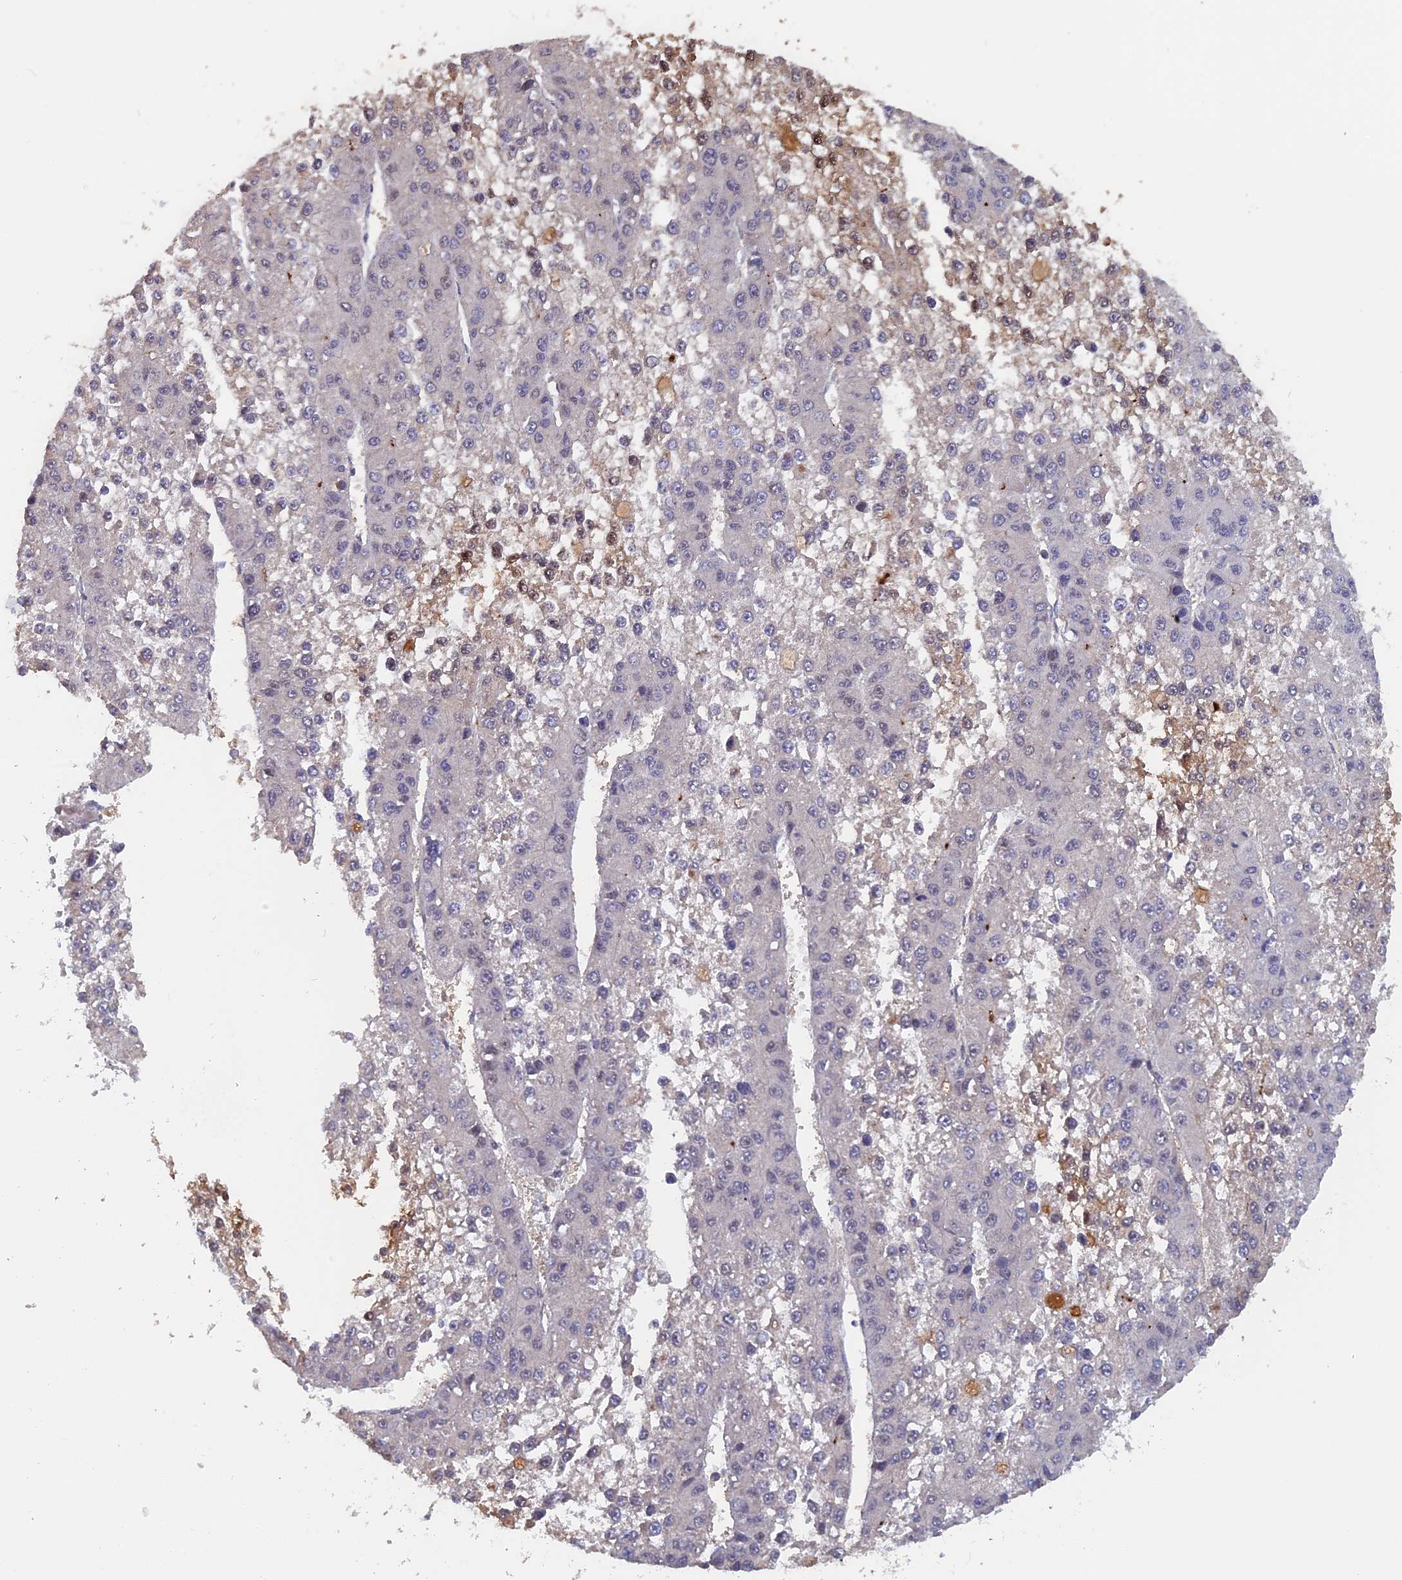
{"staining": {"intensity": "negative", "quantity": "none", "location": "none"}, "tissue": "liver cancer", "cell_type": "Tumor cells", "image_type": "cancer", "snomed": [{"axis": "morphology", "description": "Carcinoma, Hepatocellular, NOS"}, {"axis": "topography", "description": "Liver"}], "caption": "High magnification brightfield microscopy of hepatocellular carcinoma (liver) stained with DAB (brown) and counterstained with hematoxylin (blue): tumor cells show no significant staining.", "gene": "FAM98C", "patient": {"sex": "female", "age": 73}}